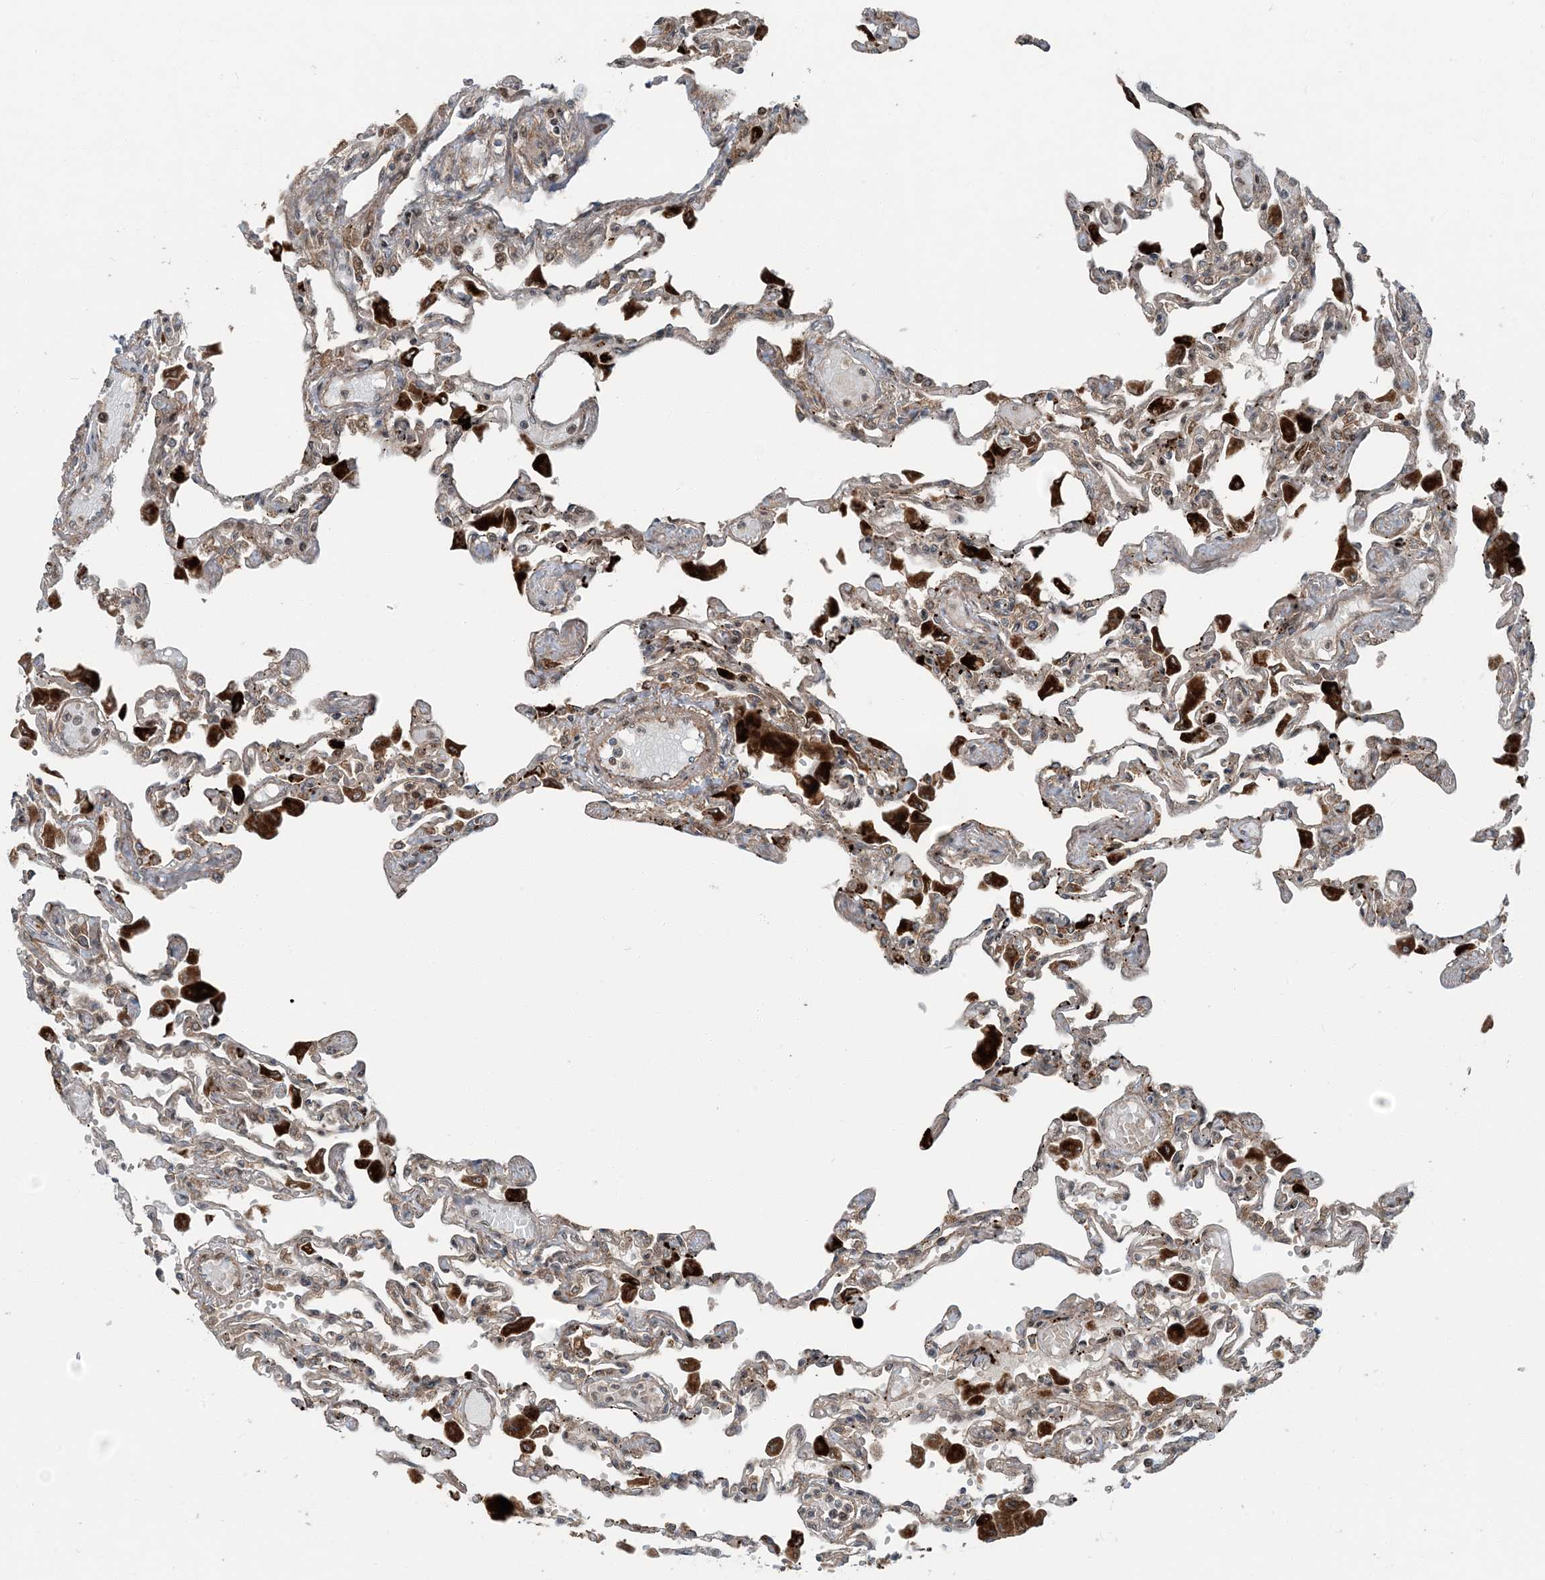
{"staining": {"intensity": "weak", "quantity": ">75%", "location": "cytoplasmic/membranous"}, "tissue": "lung", "cell_type": "Alveolar cells", "image_type": "normal", "snomed": [{"axis": "morphology", "description": "Normal tissue, NOS"}, {"axis": "topography", "description": "Bronchus"}, {"axis": "topography", "description": "Lung"}], "caption": "Protein analysis of unremarkable lung exhibits weak cytoplasmic/membranous staining in approximately >75% of alveolar cells.", "gene": "EDEM2", "patient": {"sex": "female", "age": 49}}